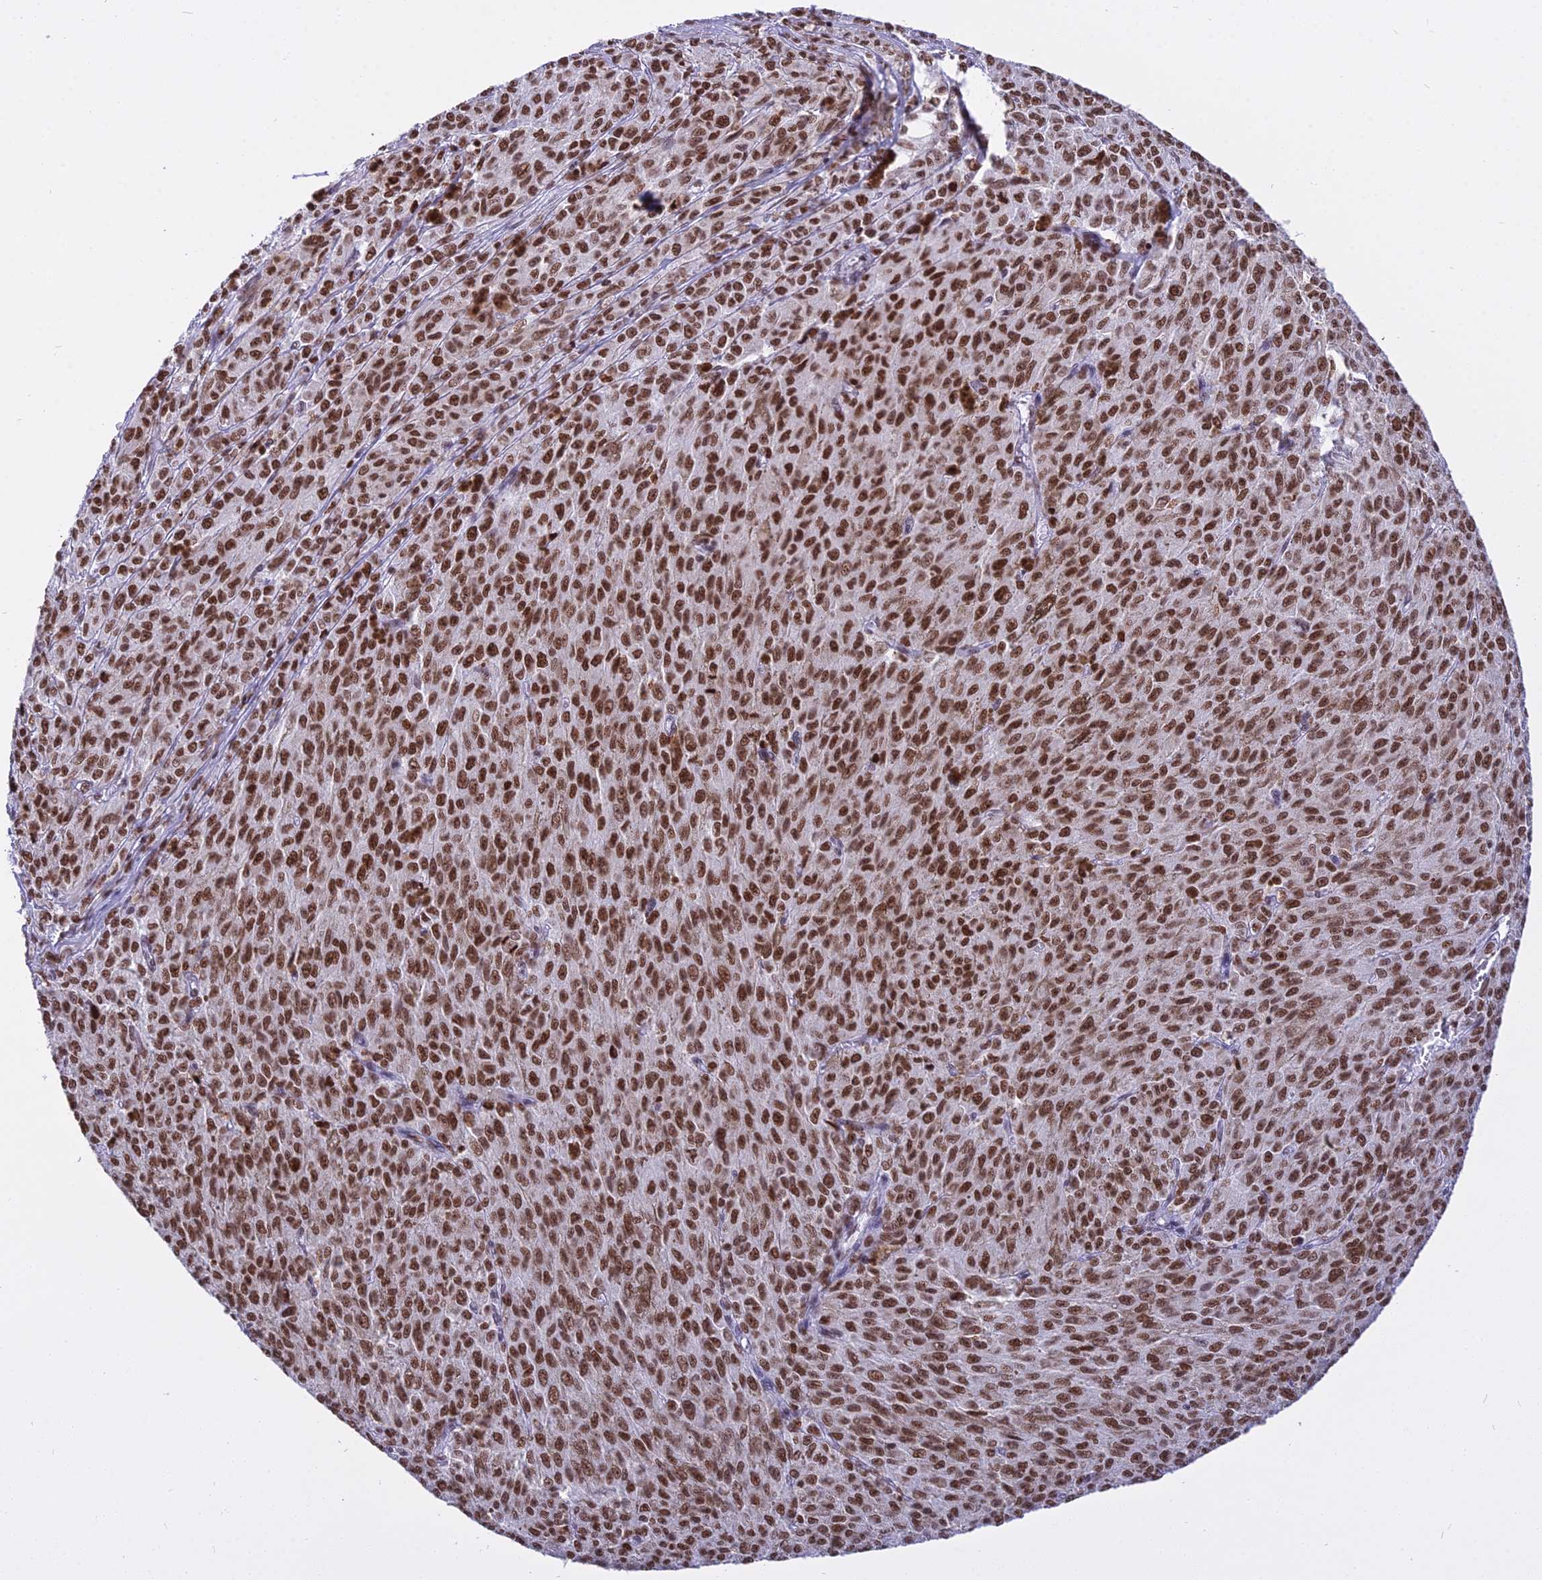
{"staining": {"intensity": "moderate", "quantity": ">75%", "location": "nuclear"}, "tissue": "melanoma", "cell_type": "Tumor cells", "image_type": "cancer", "snomed": [{"axis": "morphology", "description": "Malignant melanoma, NOS"}, {"axis": "topography", "description": "Skin"}], "caption": "Immunohistochemical staining of human melanoma exhibits medium levels of moderate nuclear protein expression in about >75% of tumor cells.", "gene": "PARP1", "patient": {"sex": "female", "age": 52}}